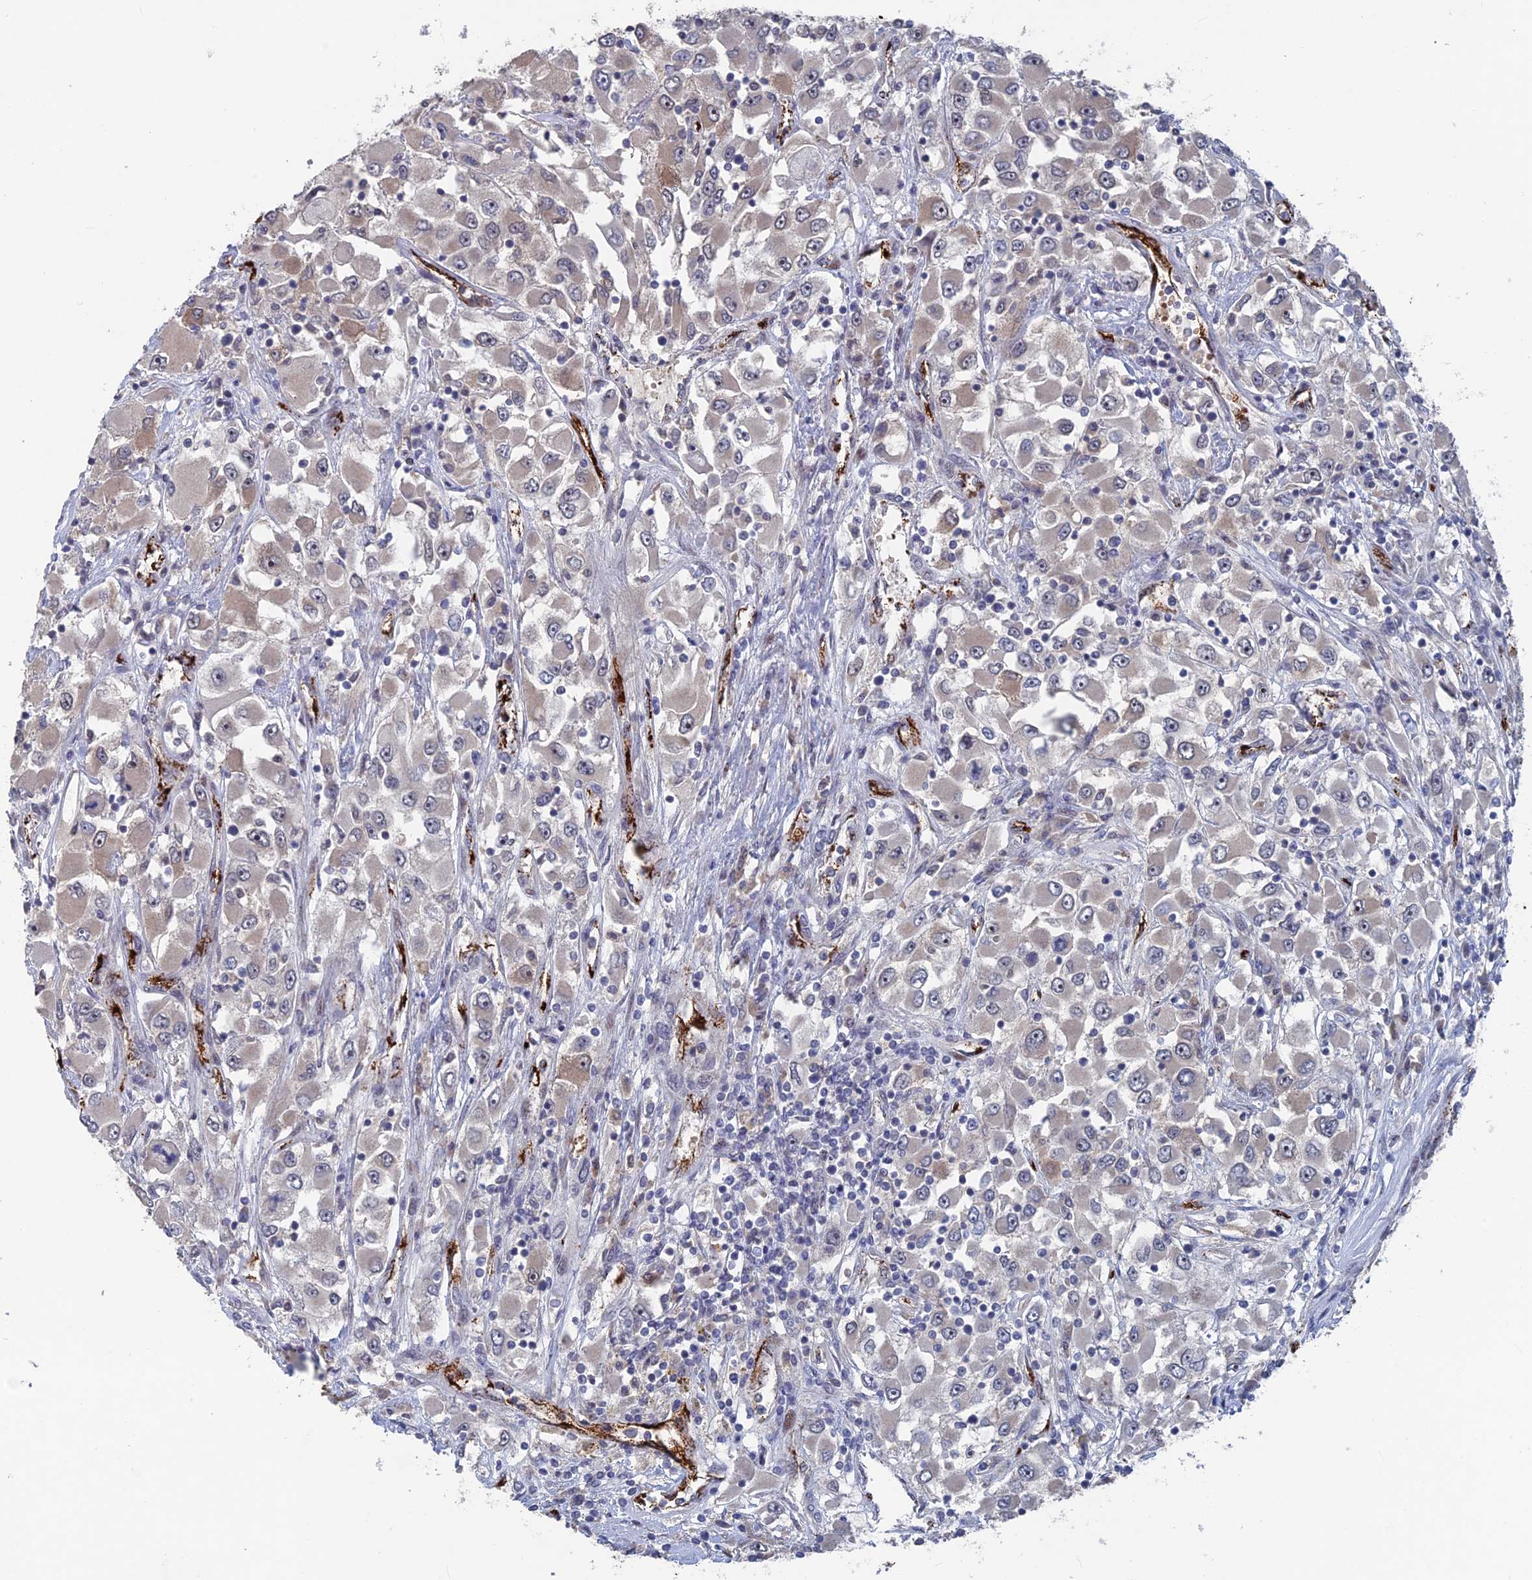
{"staining": {"intensity": "weak", "quantity": "<25%", "location": "cytoplasmic/membranous"}, "tissue": "renal cancer", "cell_type": "Tumor cells", "image_type": "cancer", "snomed": [{"axis": "morphology", "description": "Adenocarcinoma, NOS"}, {"axis": "topography", "description": "Kidney"}], "caption": "The image displays no significant expression in tumor cells of adenocarcinoma (renal). Nuclei are stained in blue.", "gene": "SH3D21", "patient": {"sex": "female", "age": 52}}